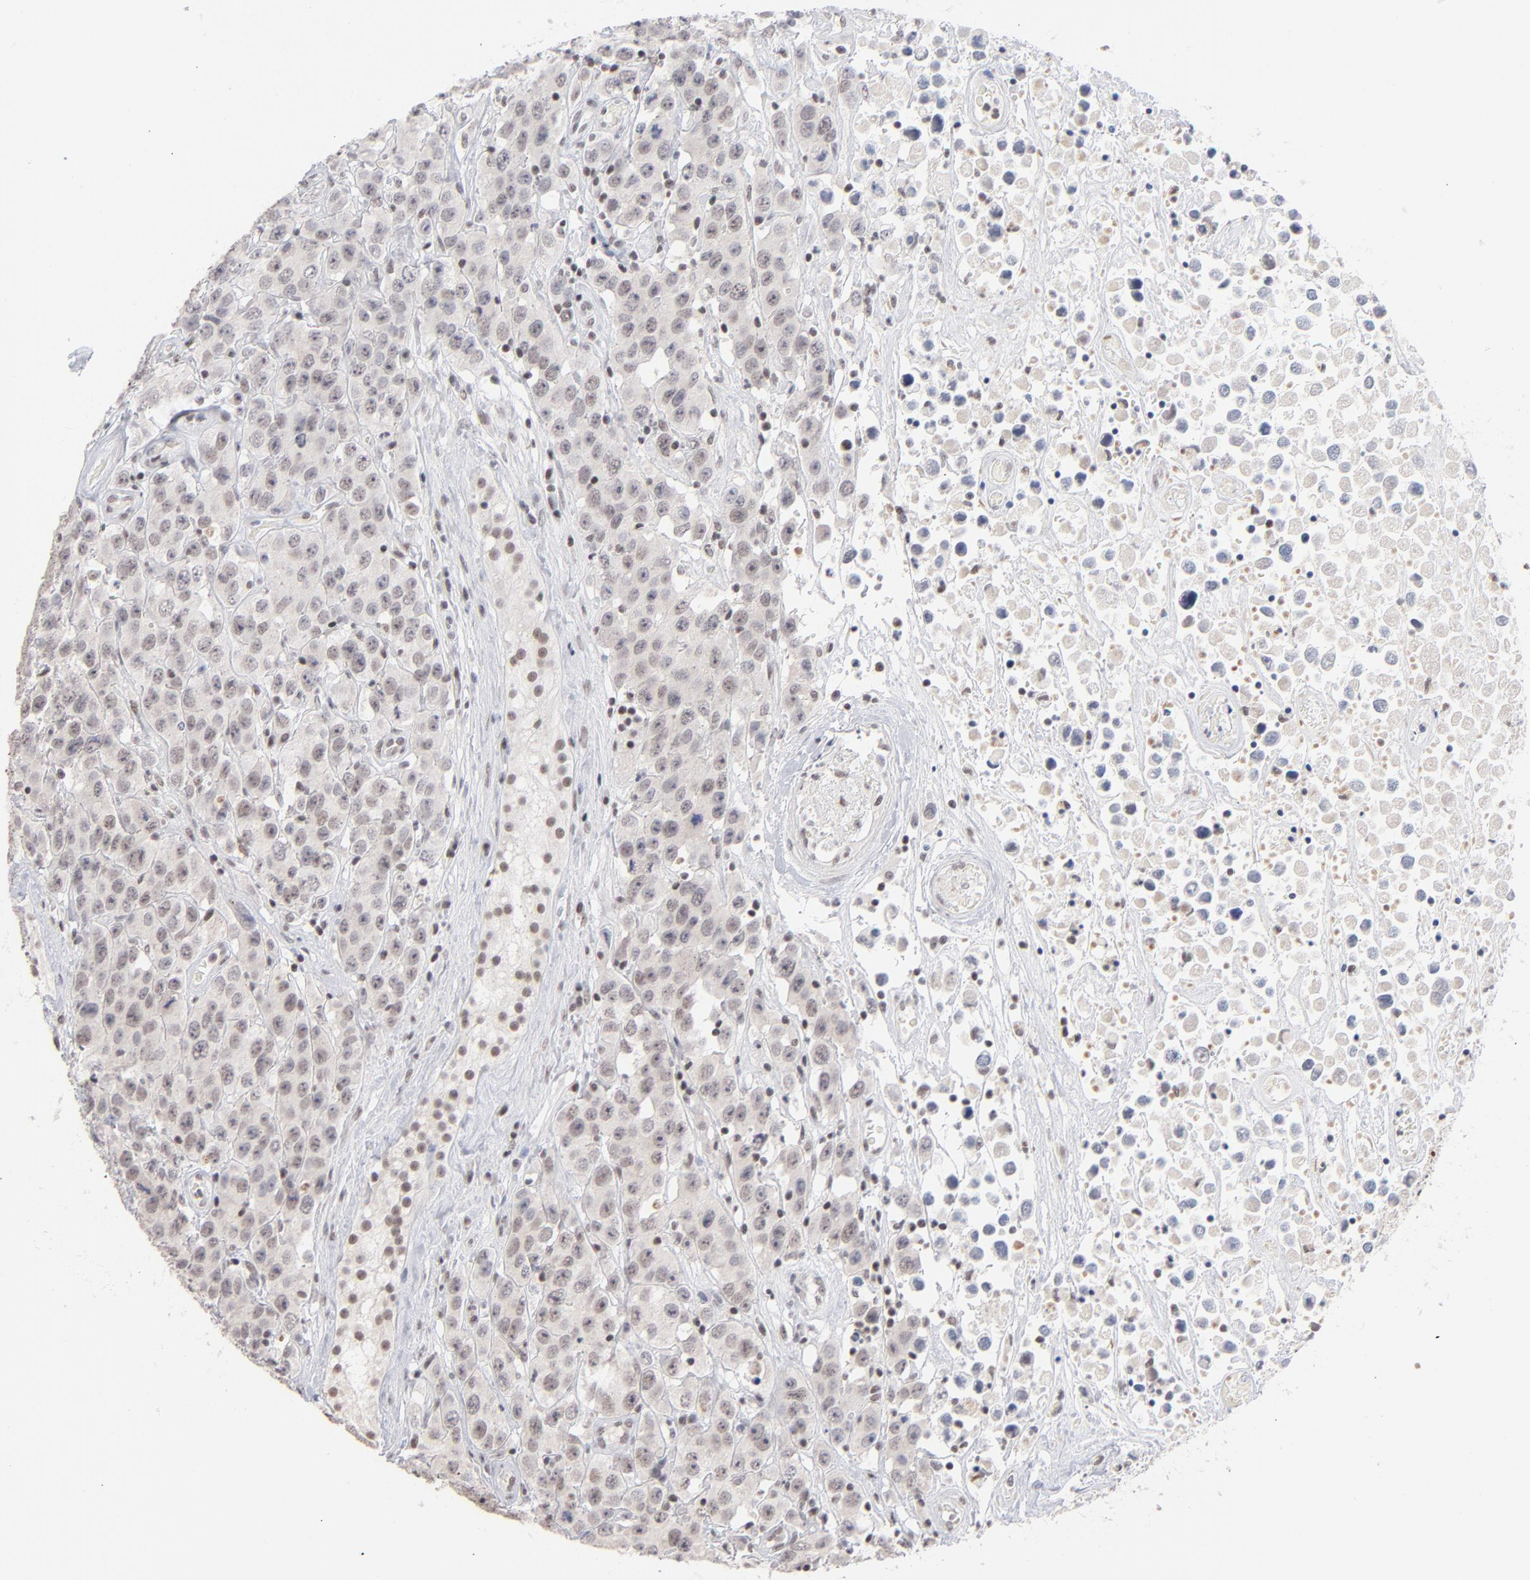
{"staining": {"intensity": "negative", "quantity": "none", "location": "none"}, "tissue": "testis cancer", "cell_type": "Tumor cells", "image_type": "cancer", "snomed": [{"axis": "morphology", "description": "Seminoma, NOS"}, {"axis": "topography", "description": "Testis"}], "caption": "Testis cancer was stained to show a protein in brown. There is no significant positivity in tumor cells.", "gene": "ZNF143", "patient": {"sex": "male", "age": 52}}